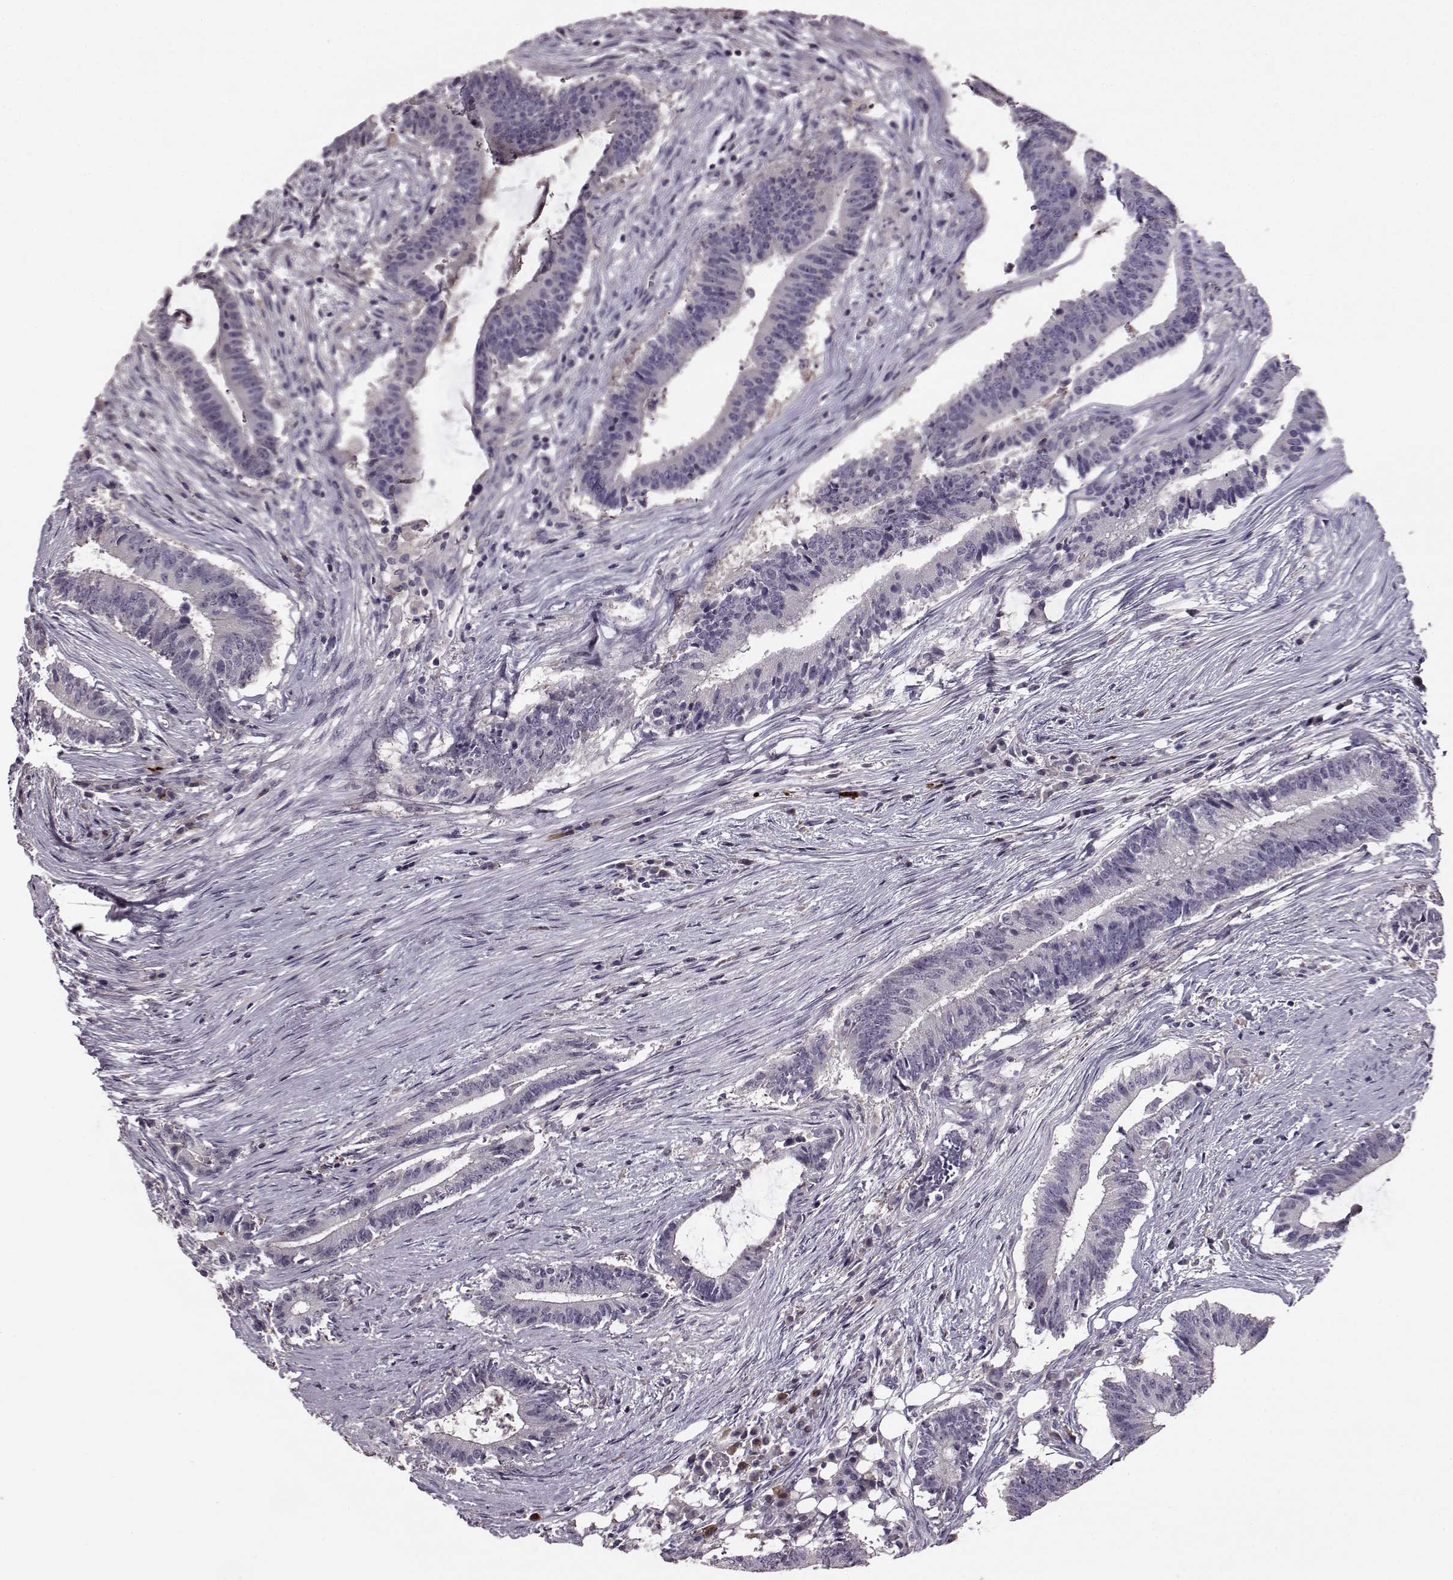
{"staining": {"intensity": "negative", "quantity": "none", "location": "none"}, "tissue": "colorectal cancer", "cell_type": "Tumor cells", "image_type": "cancer", "snomed": [{"axis": "morphology", "description": "Adenocarcinoma, NOS"}, {"axis": "topography", "description": "Colon"}], "caption": "This histopathology image is of colorectal cancer (adenocarcinoma) stained with IHC to label a protein in brown with the nuclei are counter-stained blue. There is no expression in tumor cells. (Immunohistochemistry, brightfield microscopy, high magnification).", "gene": "ADGRG2", "patient": {"sex": "female", "age": 43}}